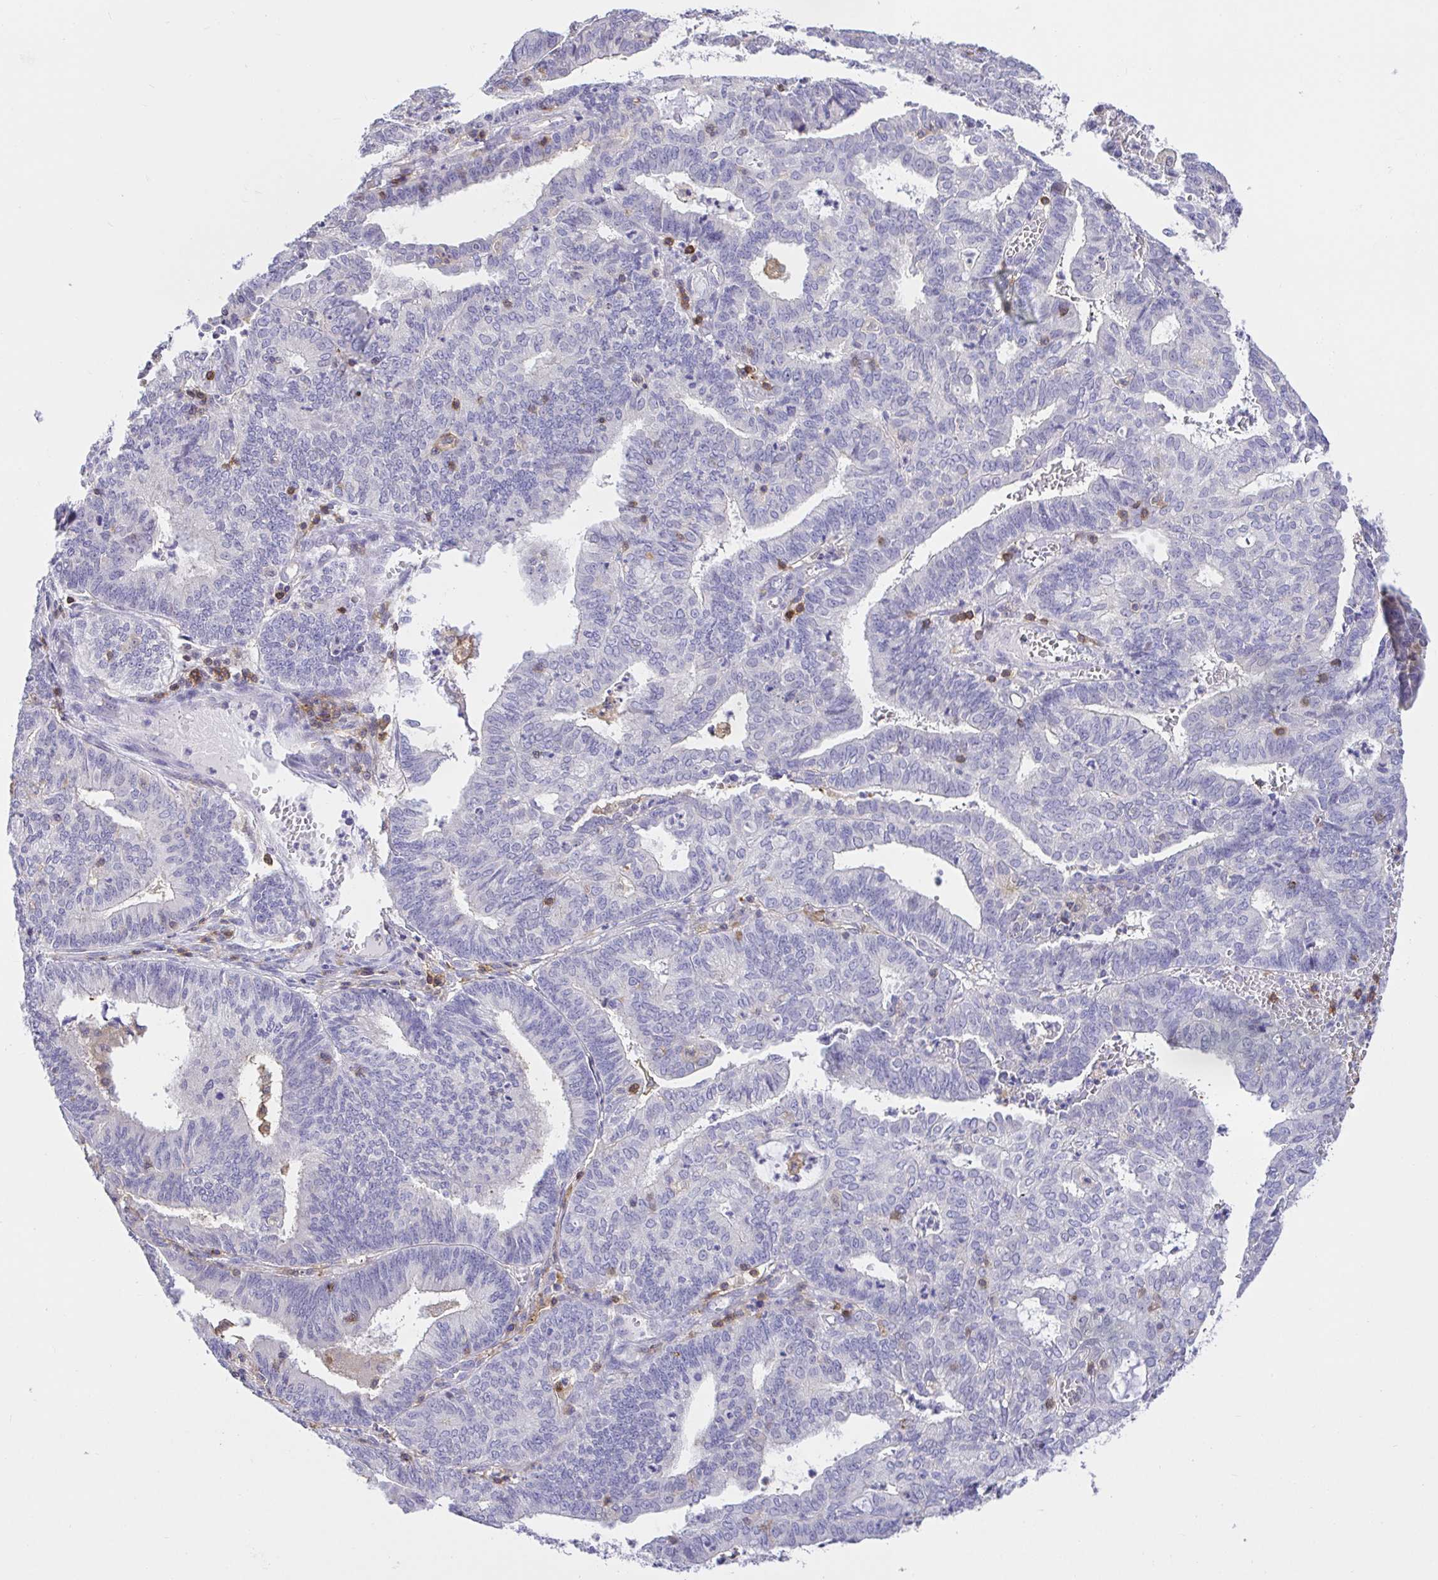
{"staining": {"intensity": "negative", "quantity": "none", "location": "none"}, "tissue": "endometrial cancer", "cell_type": "Tumor cells", "image_type": "cancer", "snomed": [{"axis": "morphology", "description": "Adenocarcinoma, NOS"}, {"axis": "topography", "description": "Endometrium"}], "caption": "An image of endometrial cancer stained for a protein demonstrates no brown staining in tumor cells. The staining is performed using DAB (3,3'-diaminobenzidine) brown chromogen with nuclei counter-stained in using hematoxylin.", "gene": "SKAP1", "patient": {"sex": "female", "age": 61}}